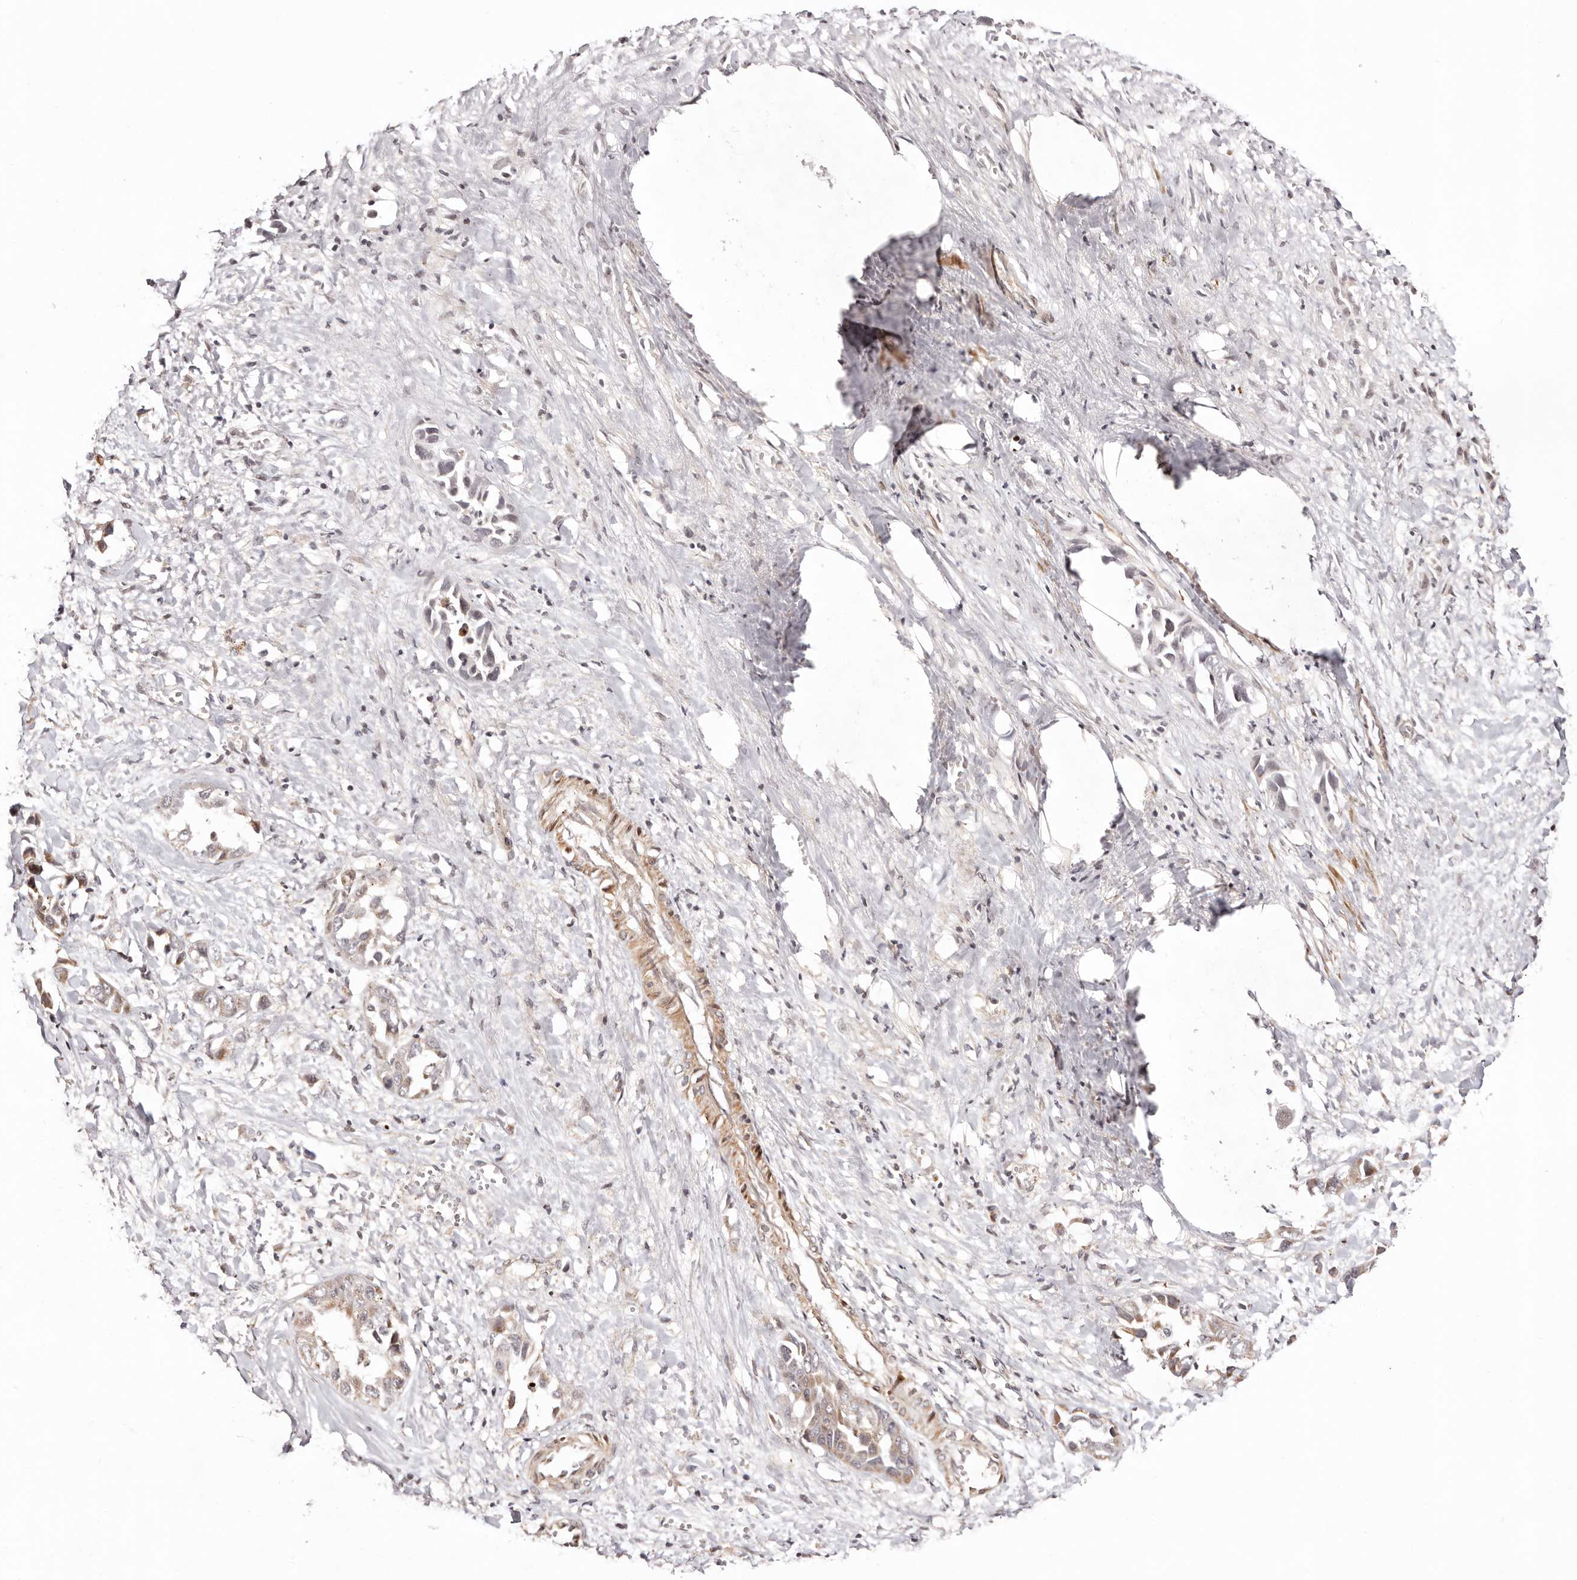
{"staining": {"intensity": "weak", "quantity": "<25%", "location": "cytoplasmic/membranous"}, "tissue": "liver cancer", "cell_type": "Tumor cells", "image_type": "cancer", "snomed": [{"axis": "morphology", "description": "Cholangiocarcinoma"}, {"axis": "topography", "description": "Liver"}], "caption": "IHC image of neoplastic tissue: human liver cancer (cholangiocarcinoma) stained with DAB demonstrates no significant protein positivity in tumor cells. Nuclei are stained in blue.", "gene": "HIVEP3", "patient": {"sex": "female", "age": 52}}